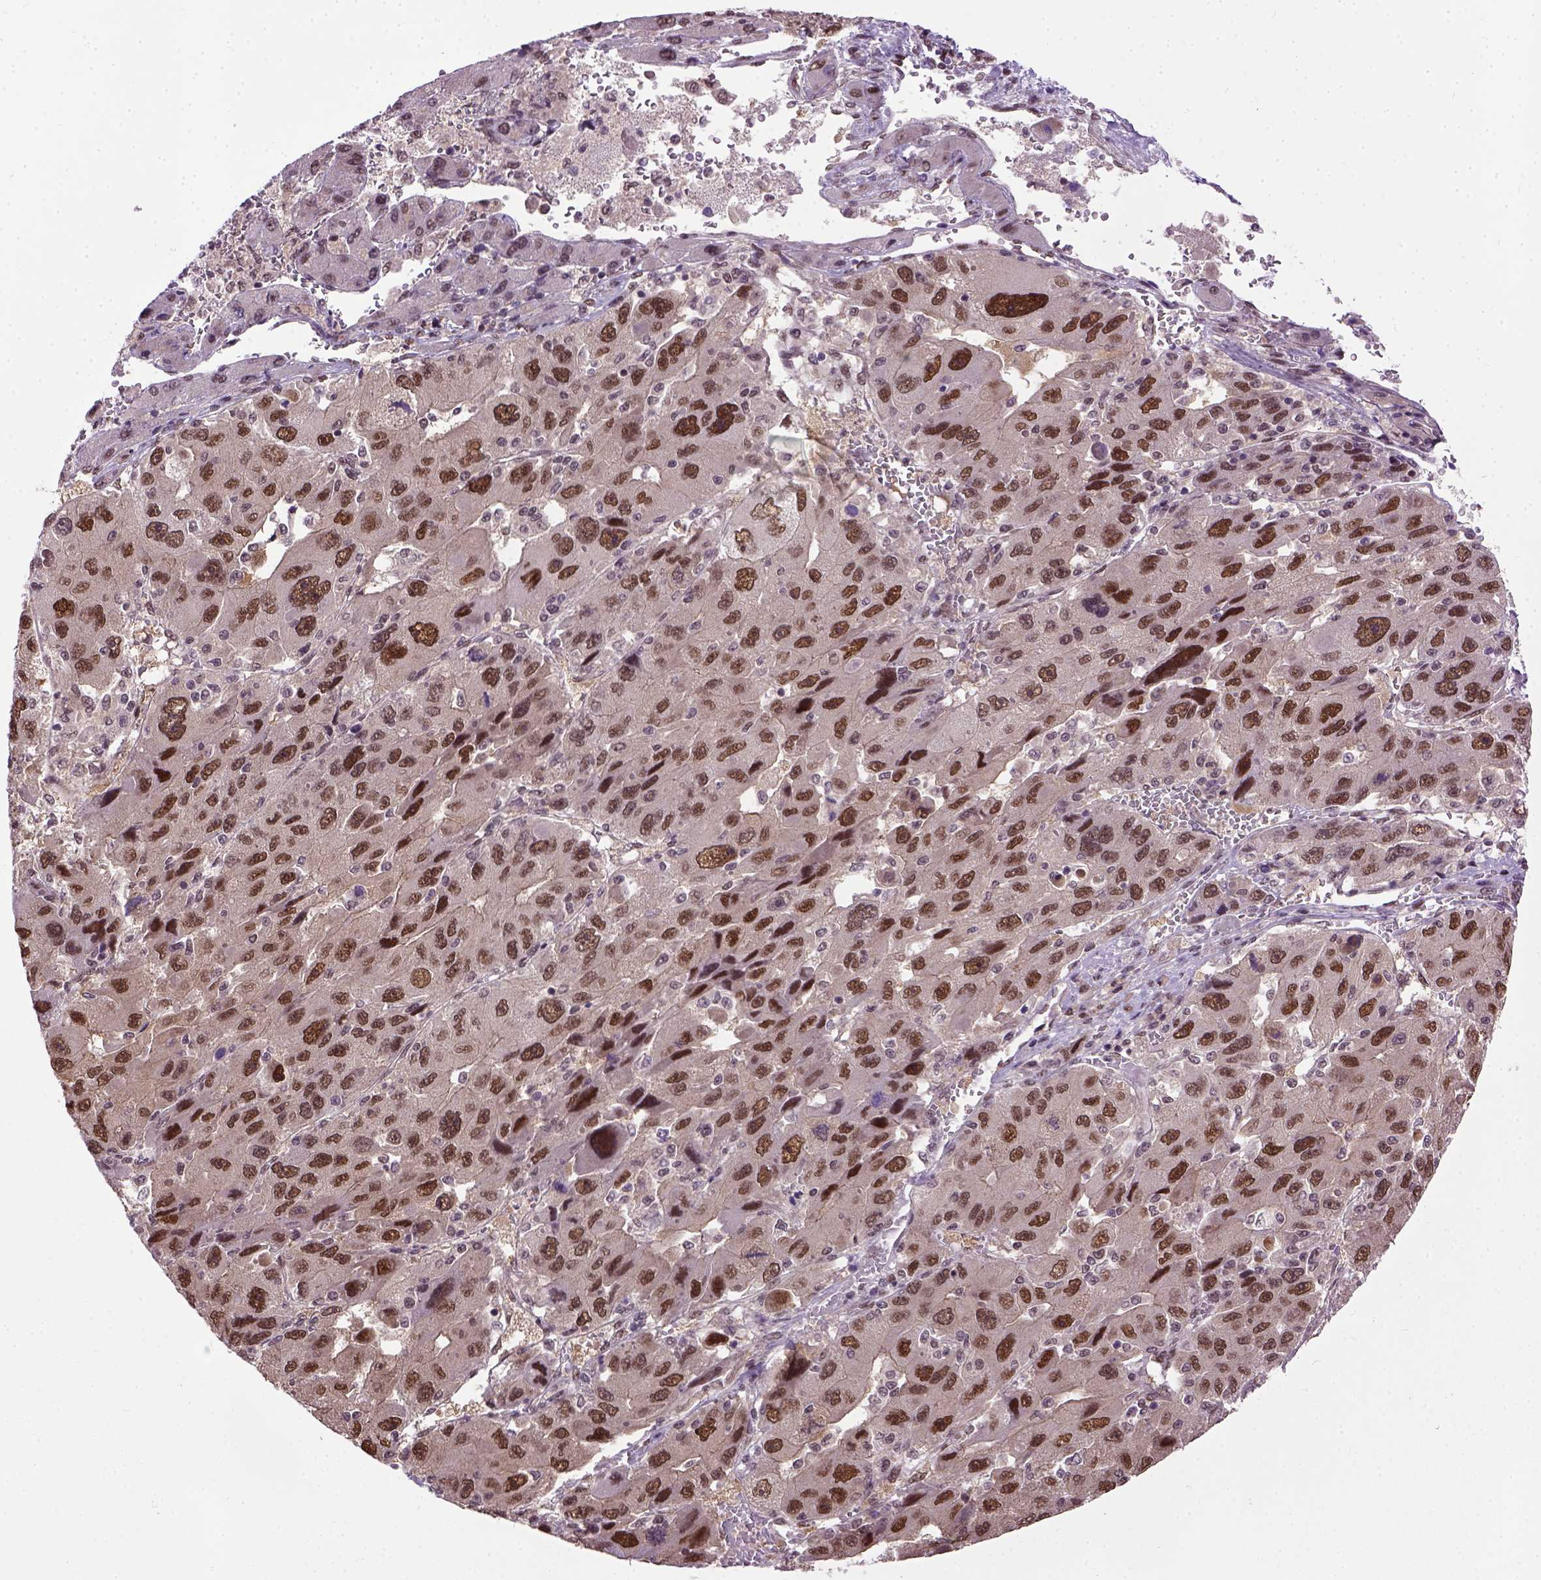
{"staining": {"intensity": "moderate", "quantity": "25%-75%", "location": "nuclear"}, "tissue": "liver cancer", "cell_type": "Tumor cells", "image_type": "cancer", "snomed": [{"axis": "morphology", "description": "Carcinoma, Hepatocellular, NOS"}, {"axis": "topography", "description": "Liver"}], "caption": "The histopathology image demonstrates immunohistochemical staining of liver cancer (hepatocellular carcinoma). There is moderate nuclear staining is identified in approximately 25%-75% of tumor cells.", "gene": "UBA3", "patient": {"sex": "female", "age": 41}}